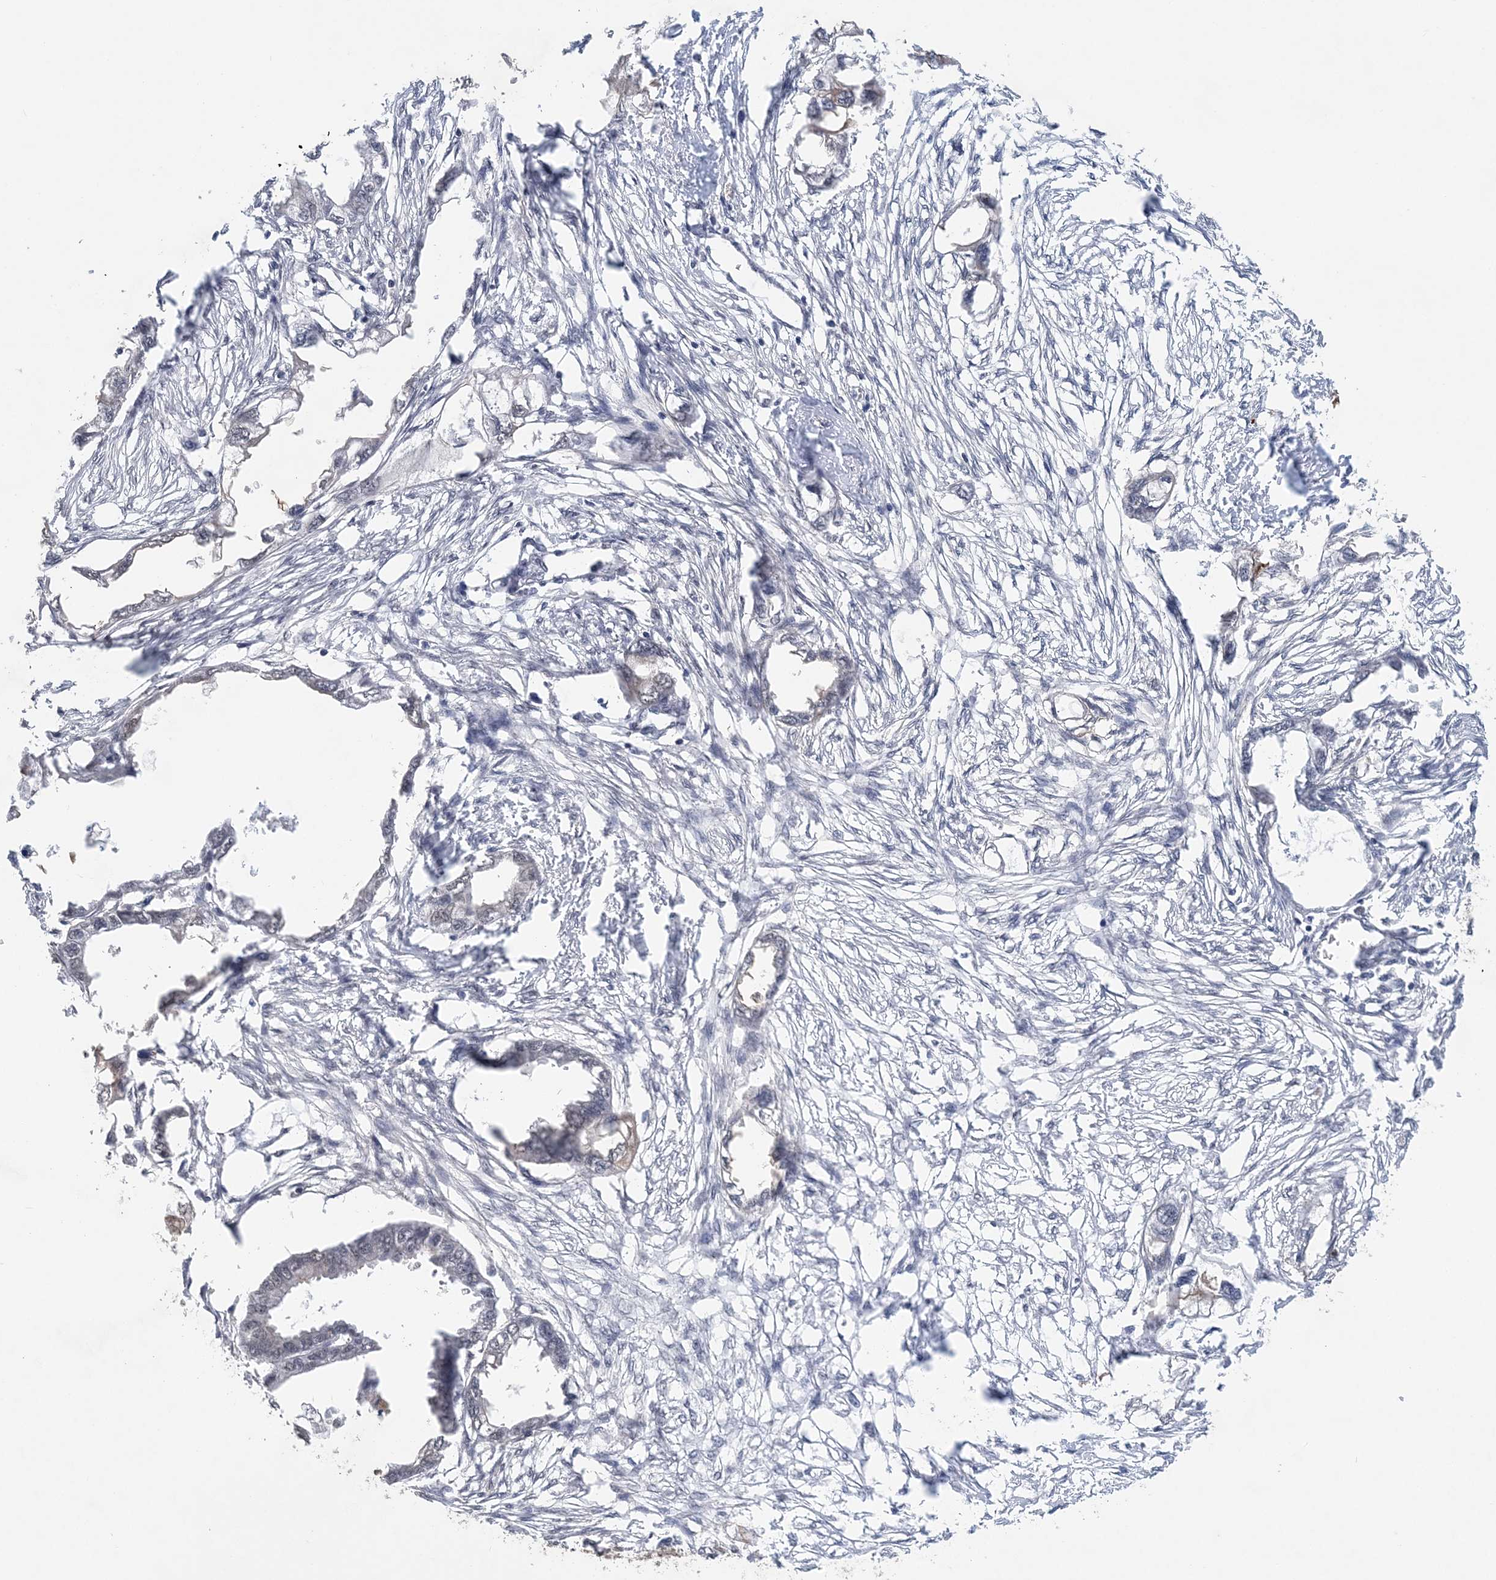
{"staining": {"intensity": "weak", "quantity": "<25%", "location": "cytoplasmic/membranous"}, "tissue": "endometrial cancer", "cell_type": "Tumor cells", "image_type": "cancer", "snomed": [{"axis": "morphology", "description": "Adenocarcinoma, NOS"}, {"axis": "morphology", "description": "Adenocarcinoma, metastatic, NOS"}, {"axis": "topography", "description": "Adipose tissue"}, {"axis": "topography", "description": "Endometrium"}], "caption": "A high-resolution micrograph shows immunohistochemistry (IHC) staining of endometrial cancer, which shows no significant expression in tumor cells.", "gene": "CCDC152", "patient": {"sex": "female", "age": 67}}